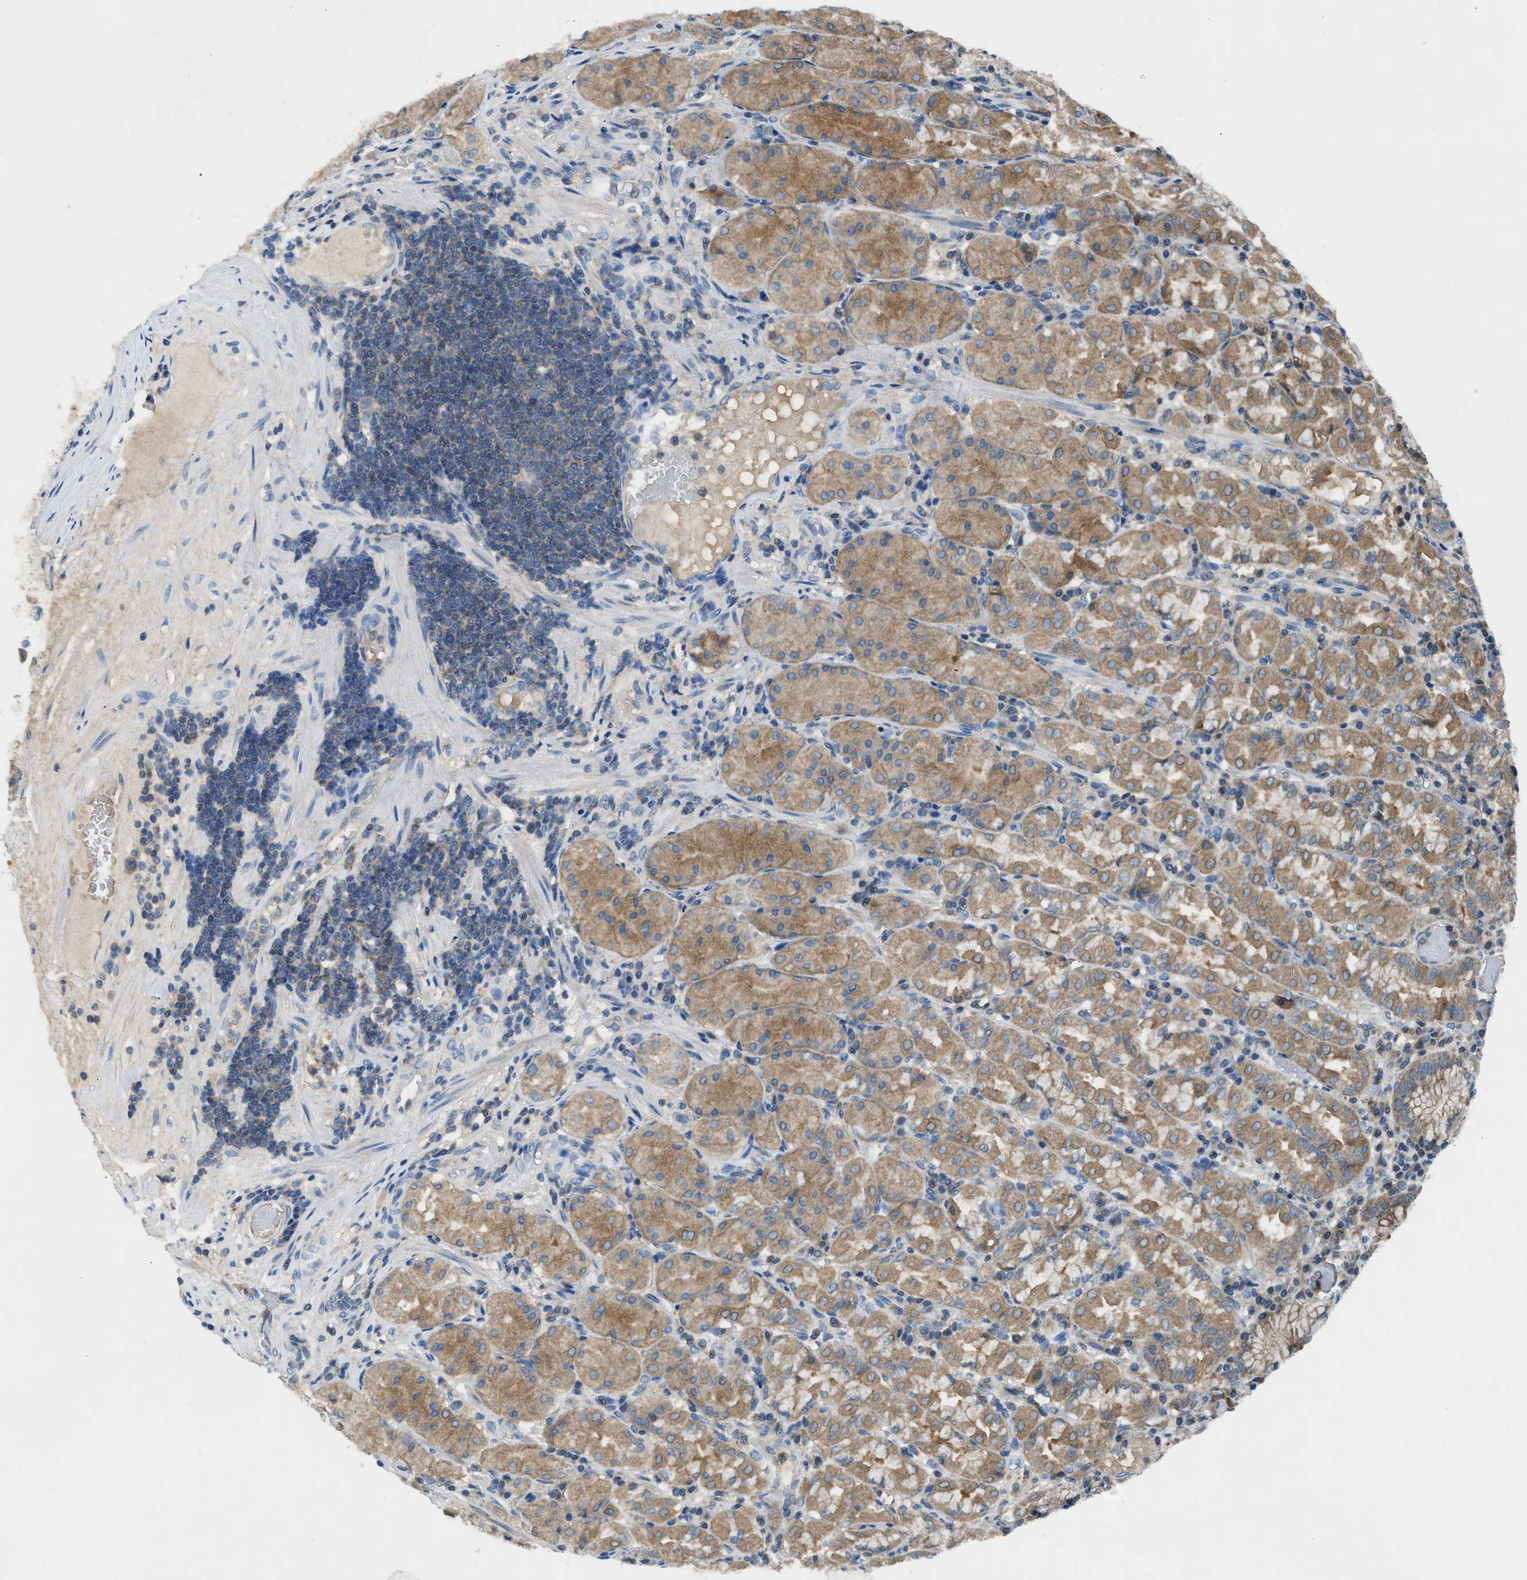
{"staining": {"intensity": "moderate", "quantity": ">75%", "location": "cytoplasmic/membranous"}, "tissue": "stomach", "cell_type": "Glandular cells", "image_type": "normal", "snomed": [{"axis": "morphology", "description": "Normal tissue, NOS"}, {"axis": "topography", "description": "Stomach"}, {"axis": "topography", "description": "Stomach, lower"}], "caption": "Unremarkable stomach demonstrates moderate cytoplasmic/membranous staining in about >75% of glandular cells.", "gene": "PAFAH2", "patient": {"sex": "female", "age": 56}}